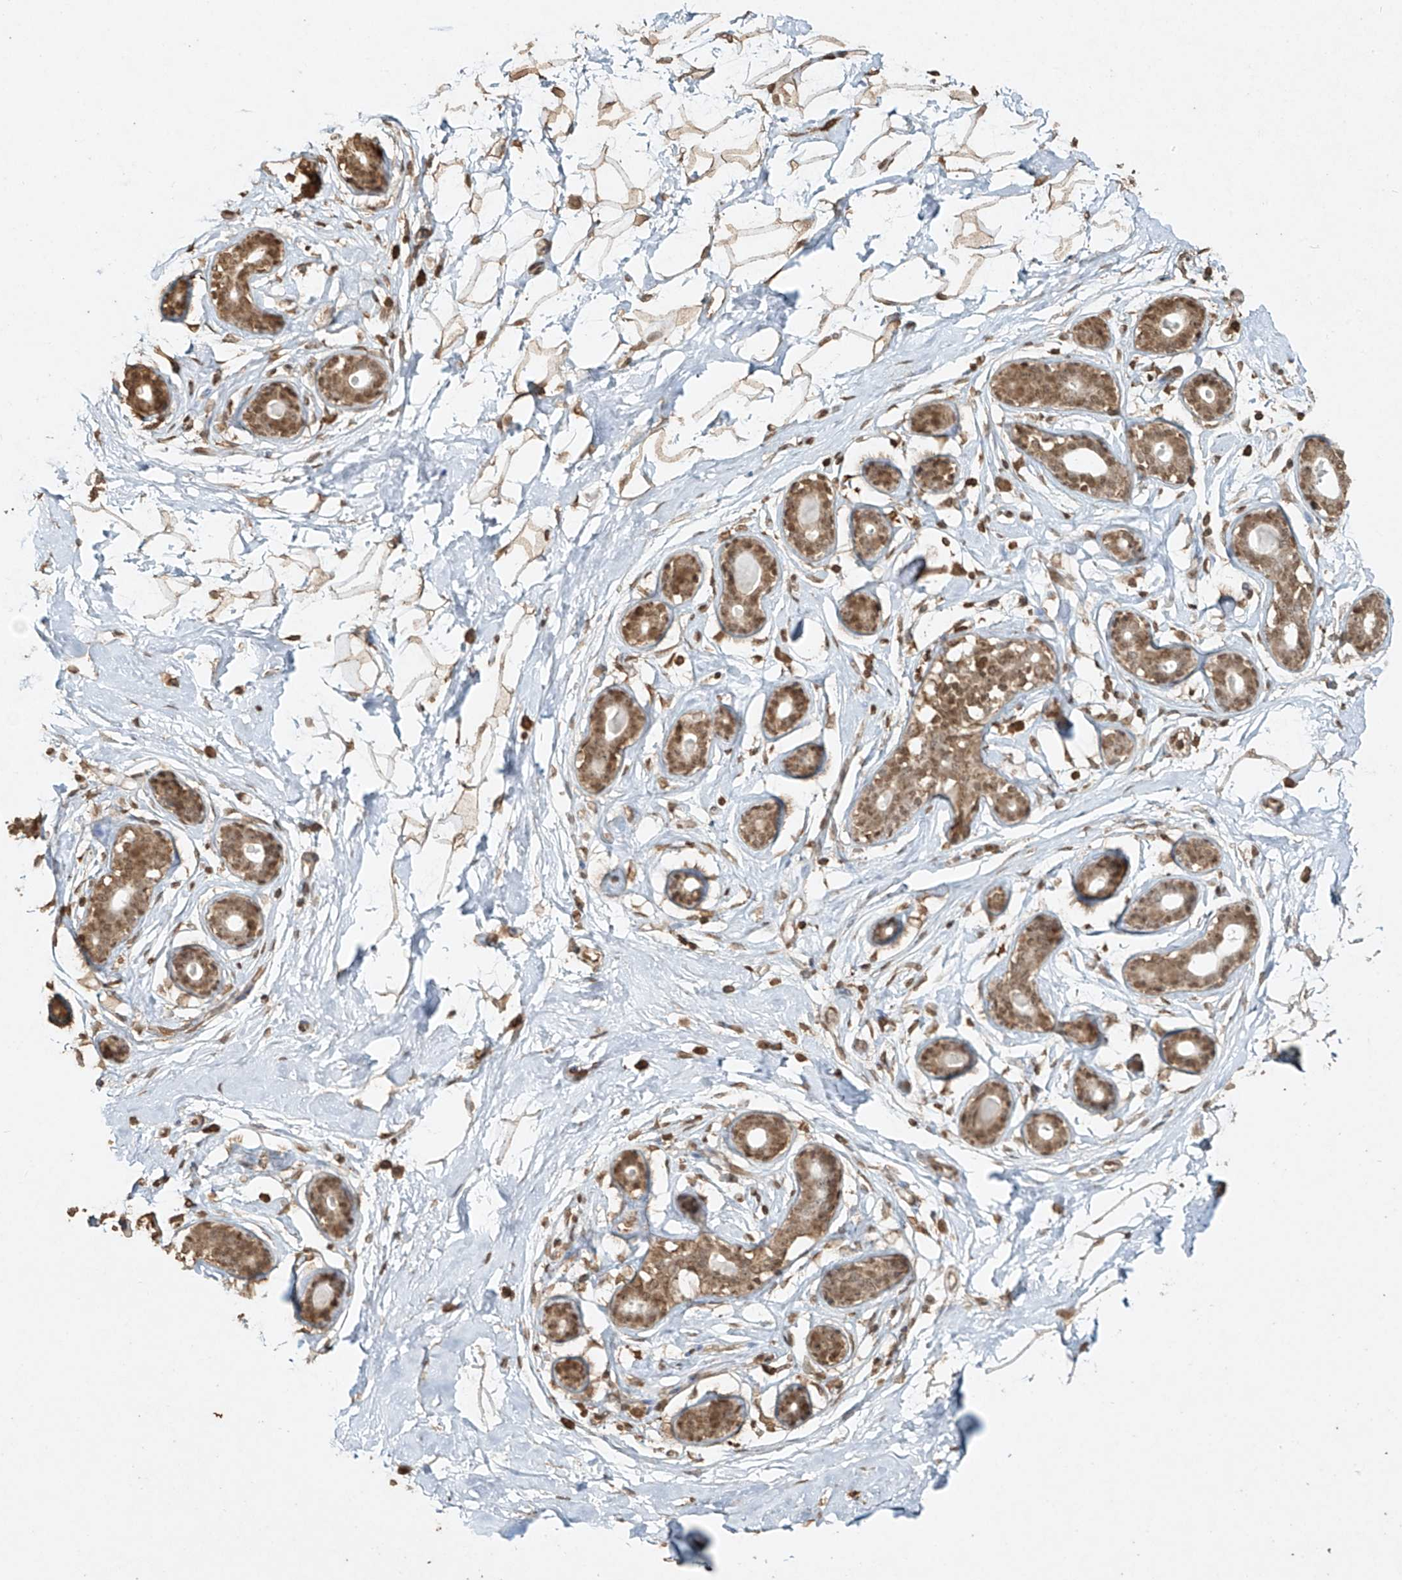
{"staining": {"intensity": "moderate", "quantity": ">75%", "location": "cytoplasmic/membranous,nuclear"}, "tissue": "breast", "cell_type": "Adipocytes", "image_type": "normal", "snomed": [{"axis": "morphology", "description": "Normal tissue, NOS"}, {"axis": "morphology", "description": "Adenoma, NOS"}, {"axis": "topography", "description": "Breast"}], "caption": "Immunohistochemical staining of unremarkable breast displays medium levels of moderate cytoplasmic/membranous,nuclear staining in approximately >75% of adipocytes.", "gene": "TIGAR", "patient": {"sex": "female", "age": 23}}